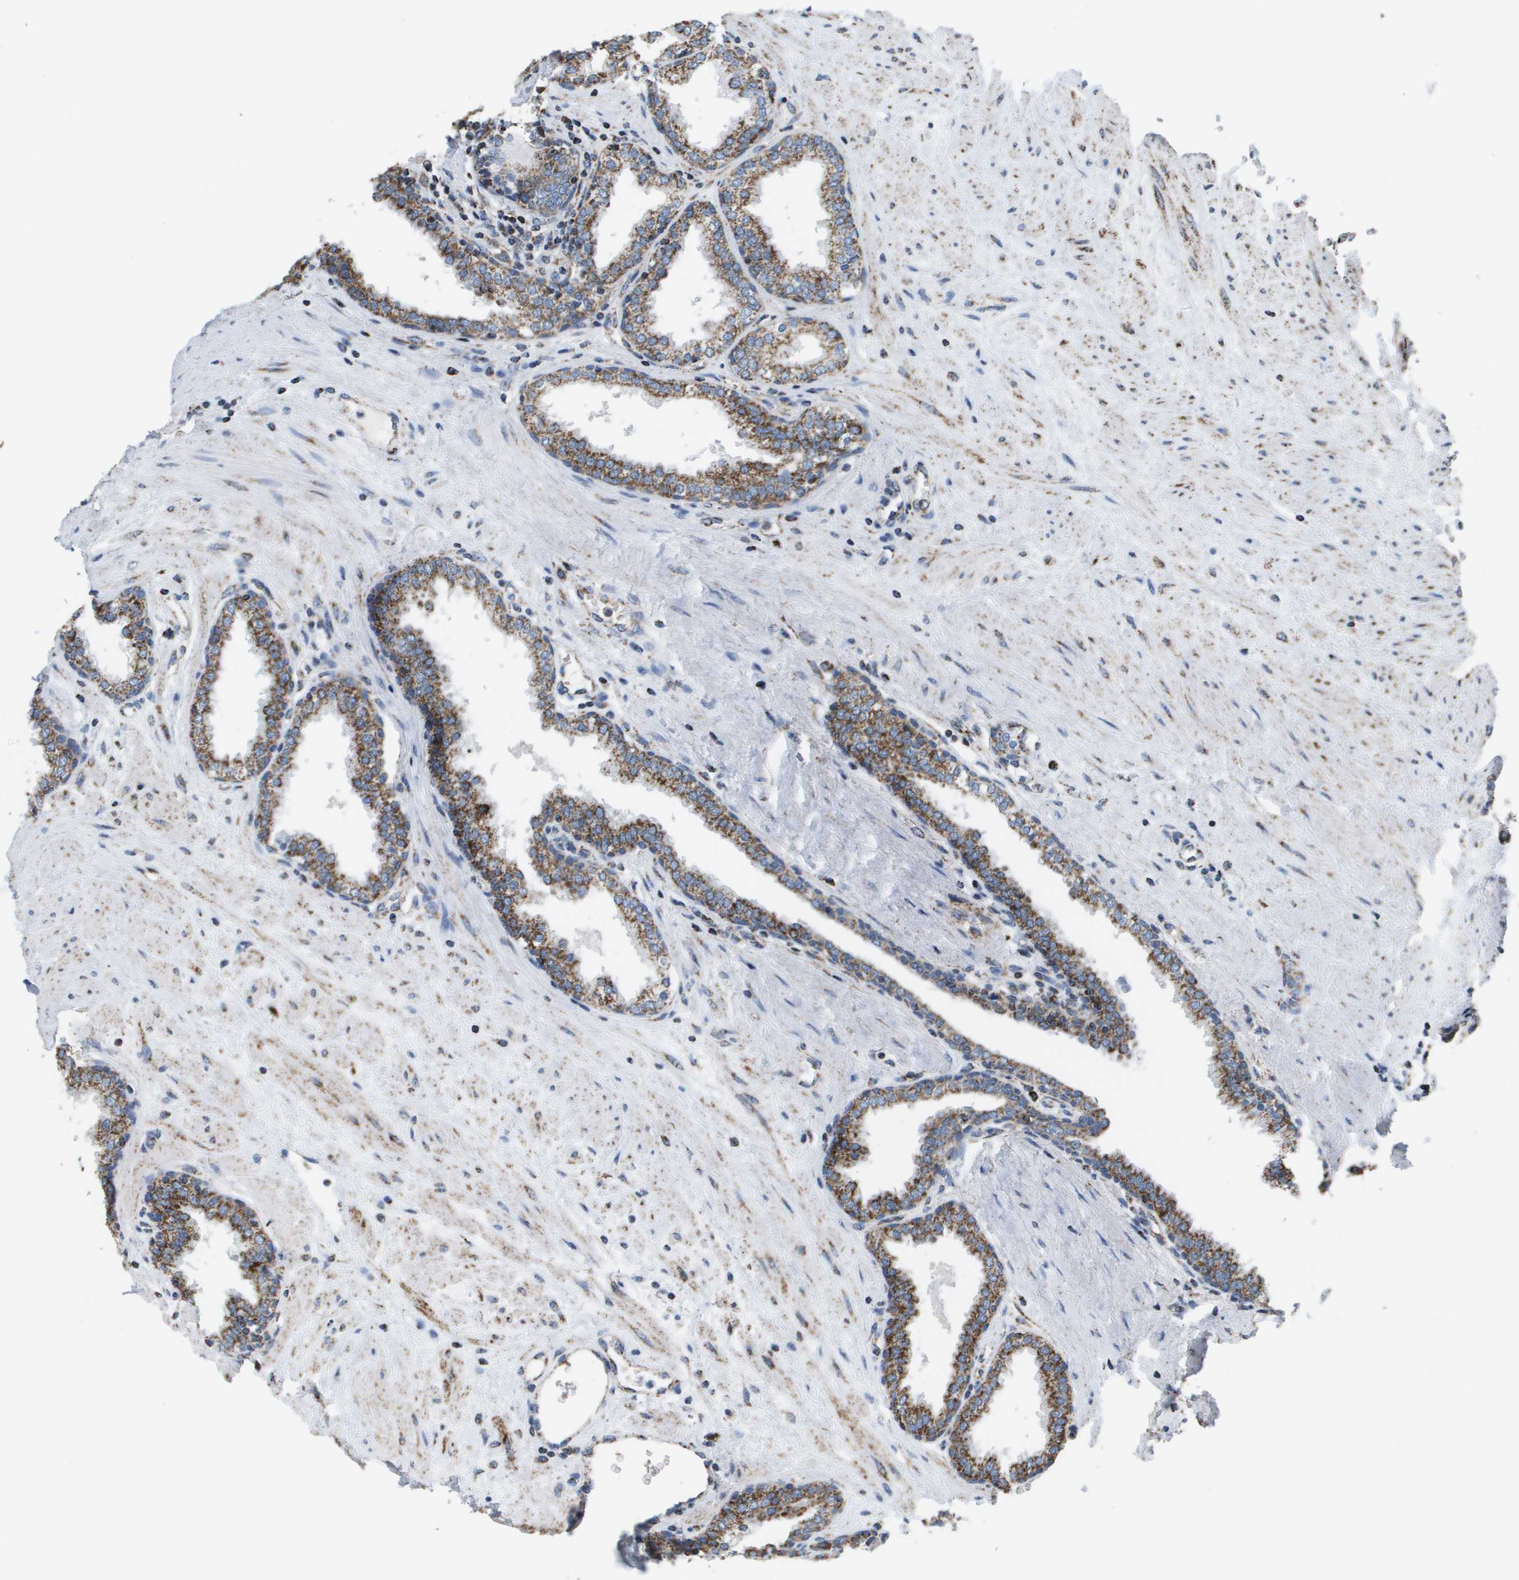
{"staining": {"intensity": "strong", "quantity": ">75%", "location": "cytoplasmic/membranous"}, "tissue": "prostate", "cell_type": "Glandular cells", "image_type": "normal", "snomed": [{"axis": "morphology", "description": "Normal tissue, NOS"}, {"axis": "topography", "description": "Prostate"}], "caption": "The photomicrograph displays immunohistochemical staining of benign prostate. There is strong cytoplasmic/membranous expression is seen in approximately >75% of glandular cells. The staining was performed using DAB to visualize the protein expression in brown, while the nuclei were stained in blue with hematoxylin (Magnification: 20x).", "gene": "ATP5F1B", "patient": {"sex": "male", "age": 51}}